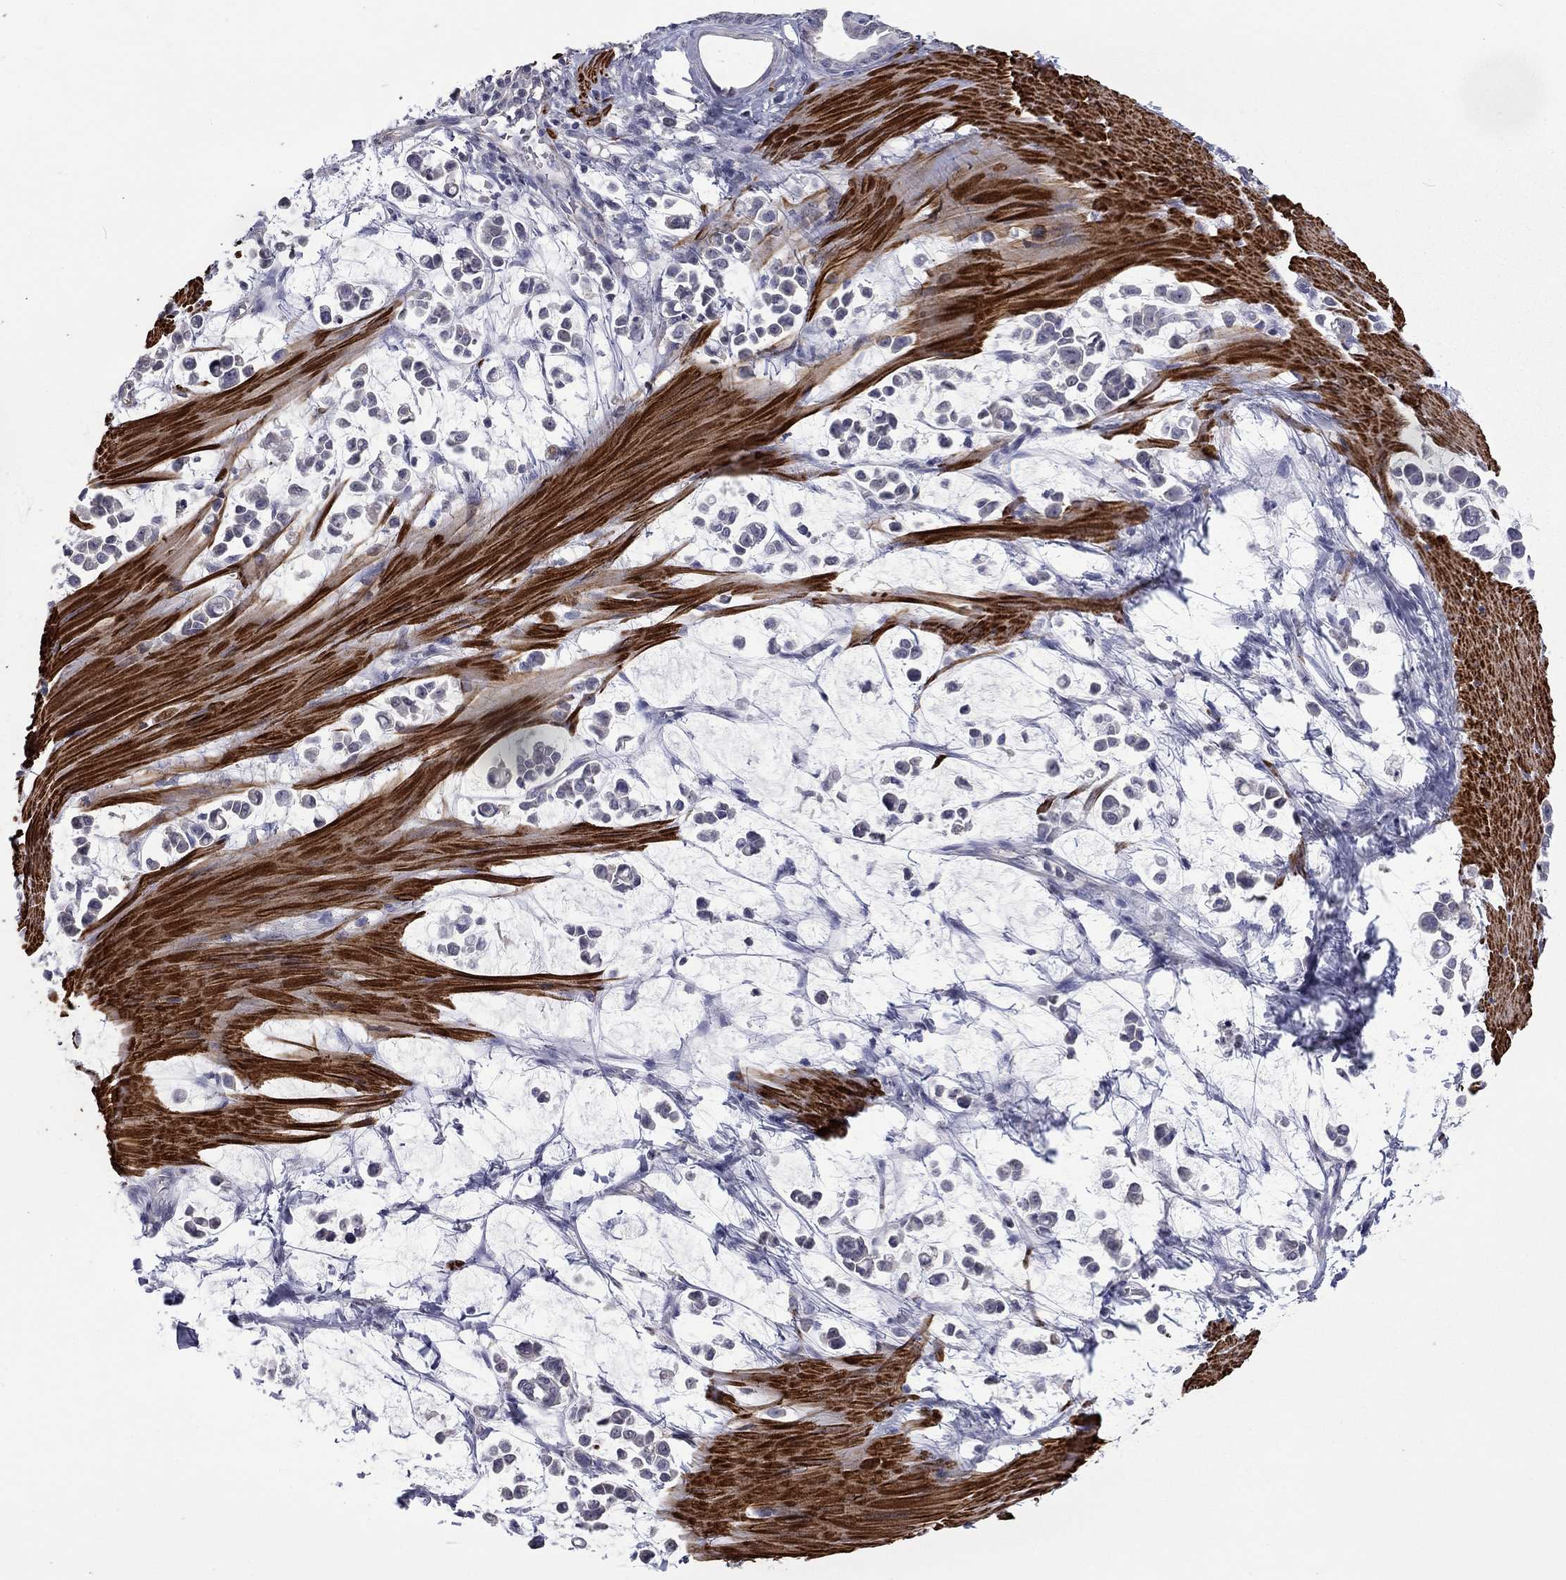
{"staining": {"intensity": "negative", "quantity": "none", "location": "none"}, "tissue": "stomach cancer", "cell_type": "Tumor cells", "image_type": "cancer", "snomed": [{"axis": "morphology", "description": "Adenocarcinoma, NOS"}, {"axis": "topography", "description": "Stomach"}], "caption": "Immunohistochemistry (IHC) of human stomach cancer (adenocarcinoma) reveals no staining in tumor cells.", "gene": "IP6K3", "patient": {"sex": "male", "age": 82}}